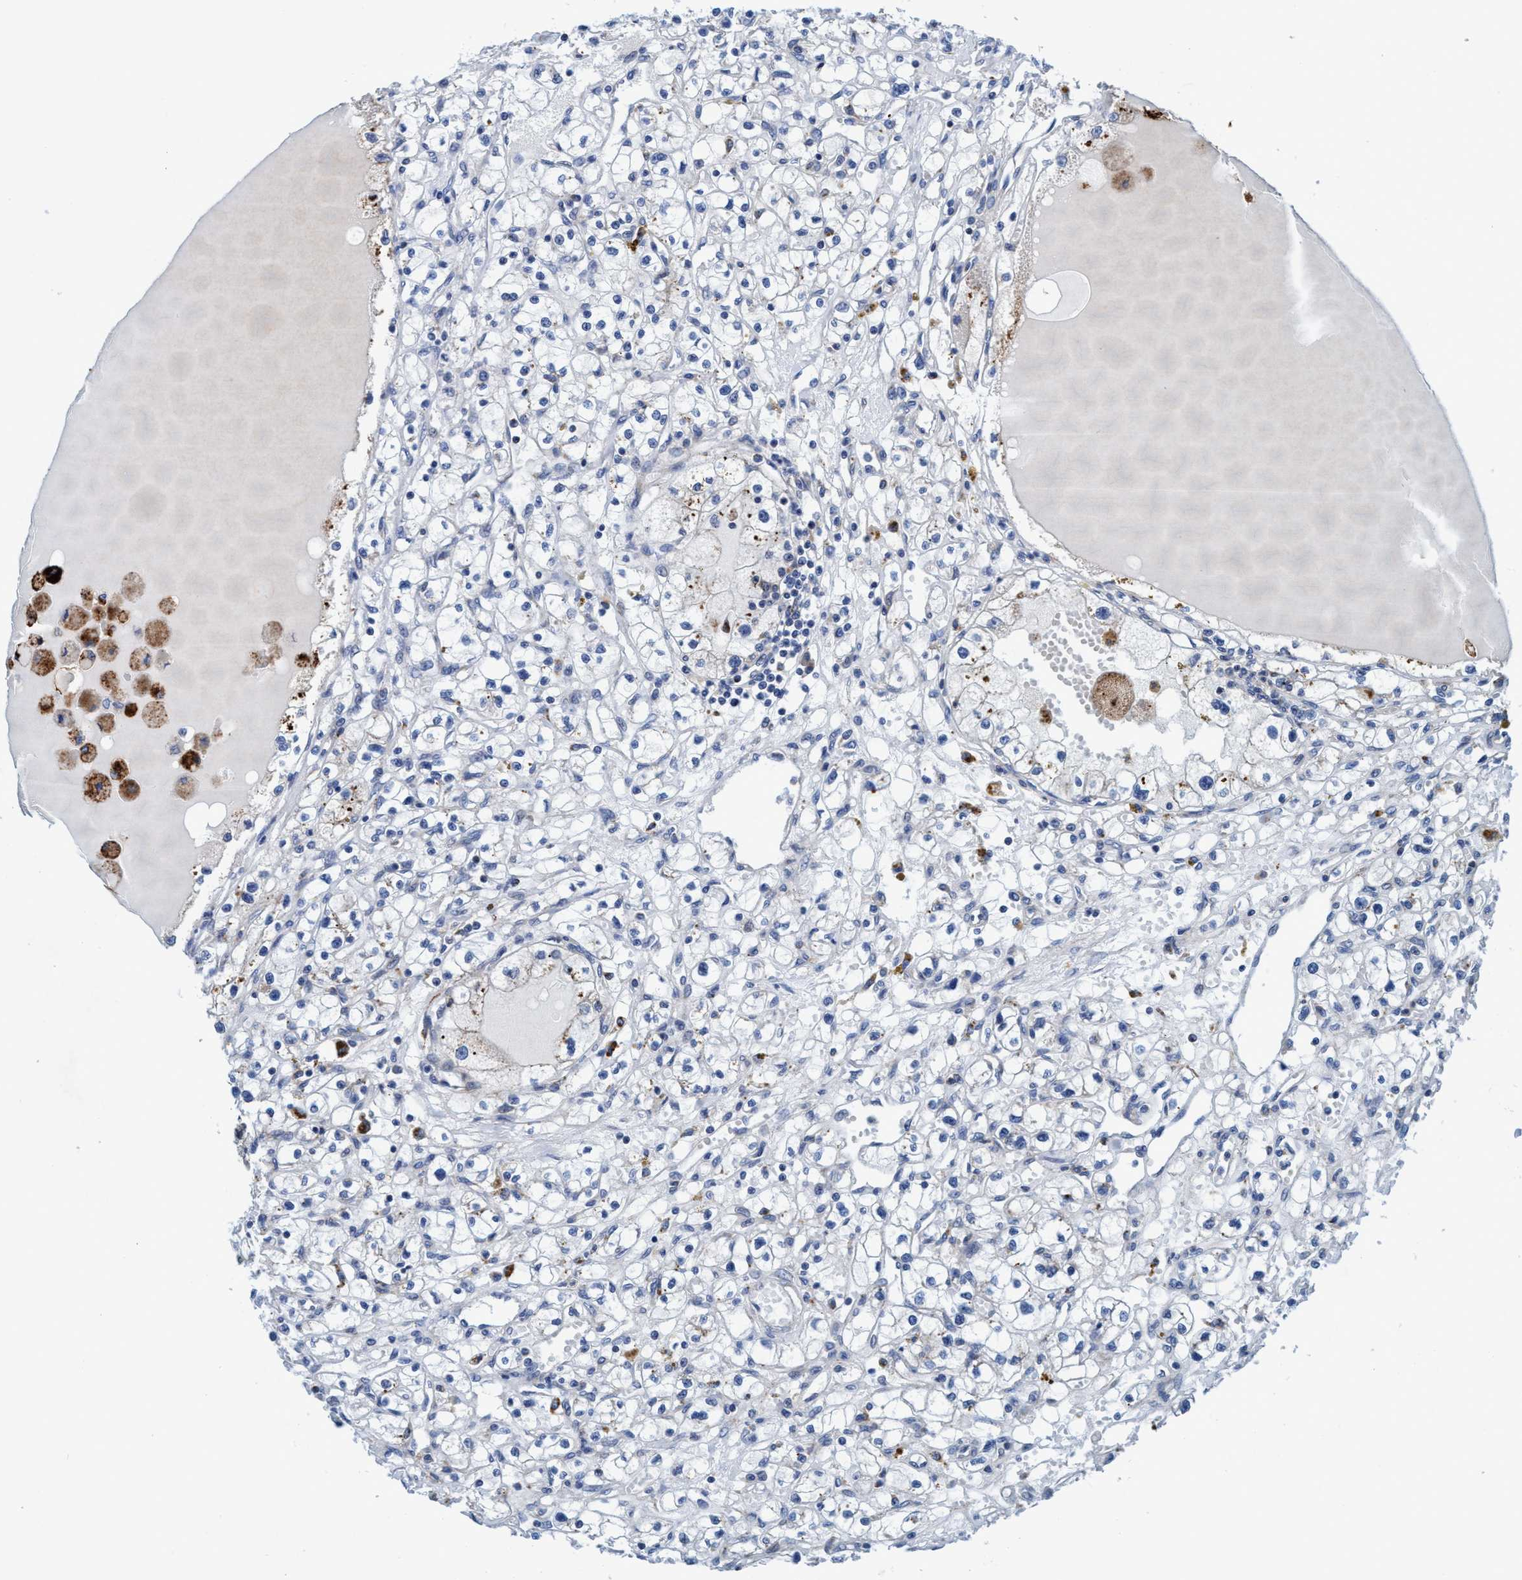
{"staining": {"intensity": "negative", "quantity": "none", "location": "none"}, "tissue": "renal cancer", "cell_type": "Tumor cells", "image_type": "cancer", "snomed": [{"axis": "morphology", "description": "Adenocarcinoma, NOS"}, {"axis": "topography", "description": "Kidney"}], "caption": "Micrograph shows no protein staining in tumor cells of renal adenocarcinoma tissue.", "gene": "ENDOG", "patient": {"sex": "male", "age": 56}}